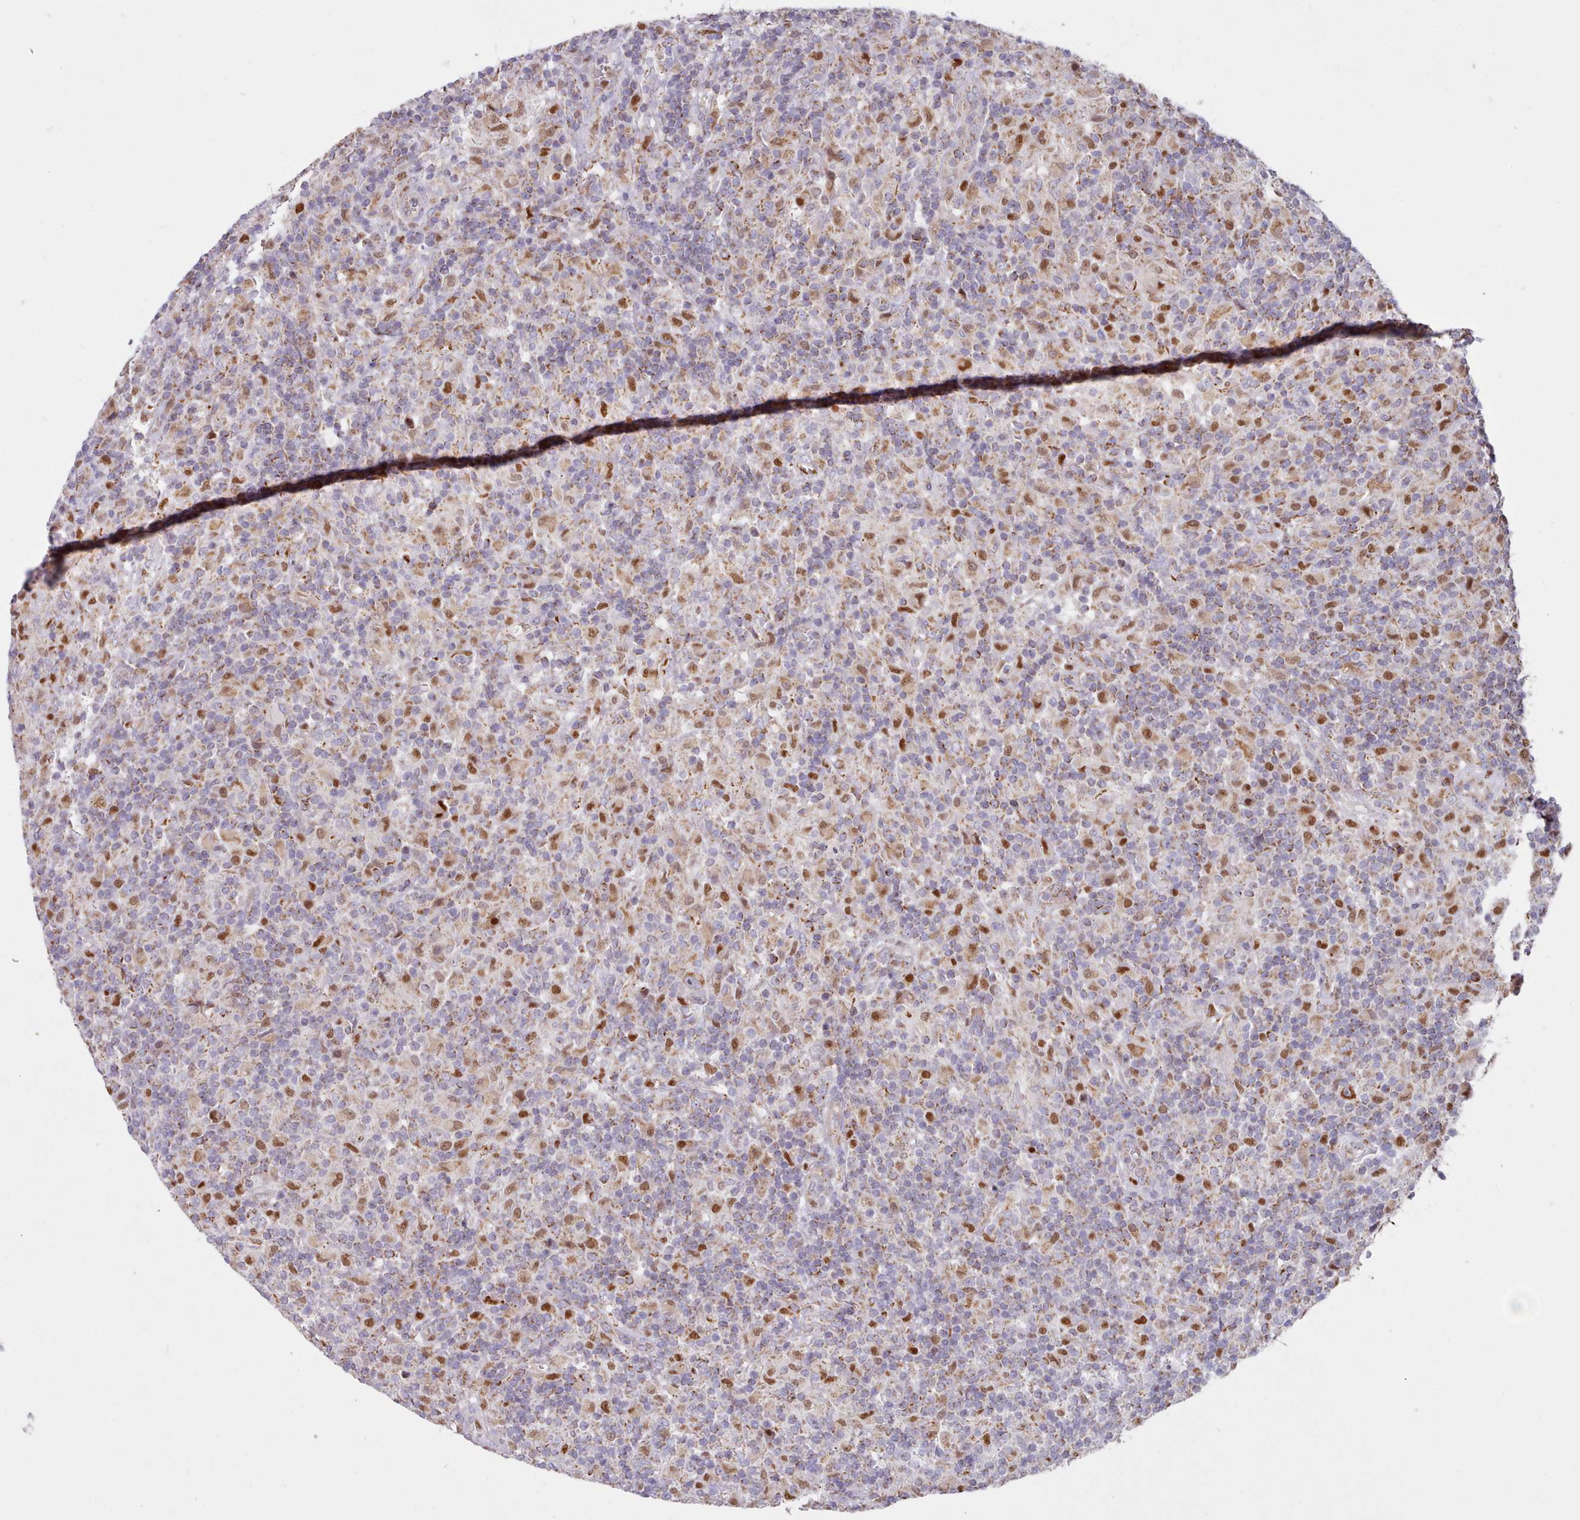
{"staining": {"intensity": "moderate", "quantity": ">75%", "location": "cytoplasmic/membranous"}, "tissue": "lymphoma", "cell_type": "Tumor cells", "image_type": "cancer", "snomed": [{"axis": "morphology", "description": "Hodgkin's disease, NOS"}, {"axis": "topography", "description": "Lymph node"}], "caption": "Immunohistochemistry of human Hodgkin's disease exhibits medium levels of moderate cytoplasmic/membranous staining in about >75% of tumor cells.", "gene": "HSDL2", "patient": {"sex": "male", "age": 70}}